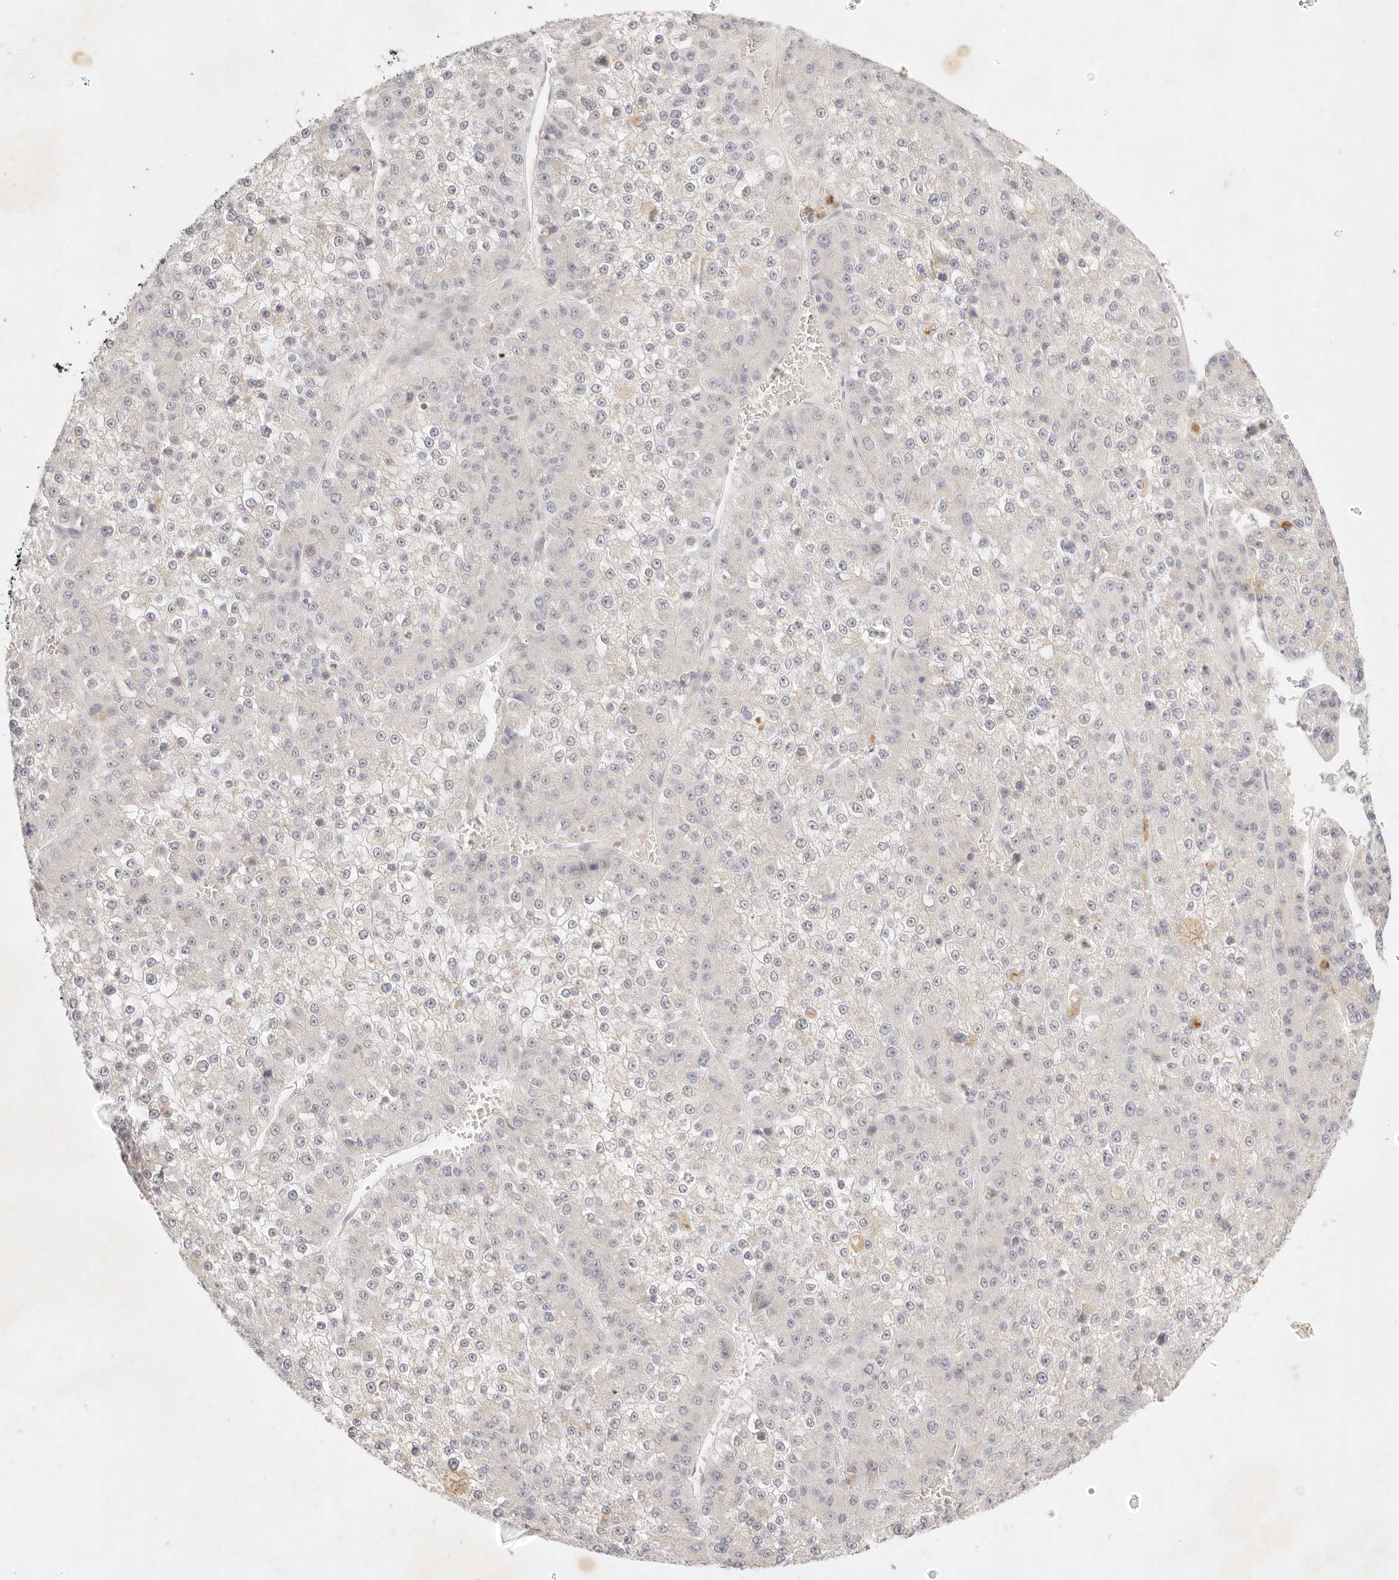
{"staining": {"intensity": "negative", "quantity": "none", "location": "none"}, "tissue": "liver cancer", "cell_type": "Tumor cells", "image_type": "cancer", "snomed": [{"axis": "morphology", "description": "Carcinoma, Hepatocellular, NOS"}, {"axis": "topography", "description": "Liver"}], "caption": "Immunohistochemistry histopathology image of neoplastic tissue: liver hepatocellular carcinoma stained with DAB shows no significant protein expression in tumor cells. Nuclei are stained in blue.", "gene": "GPR84", "patient": {"sex": "female", "age": 73}}